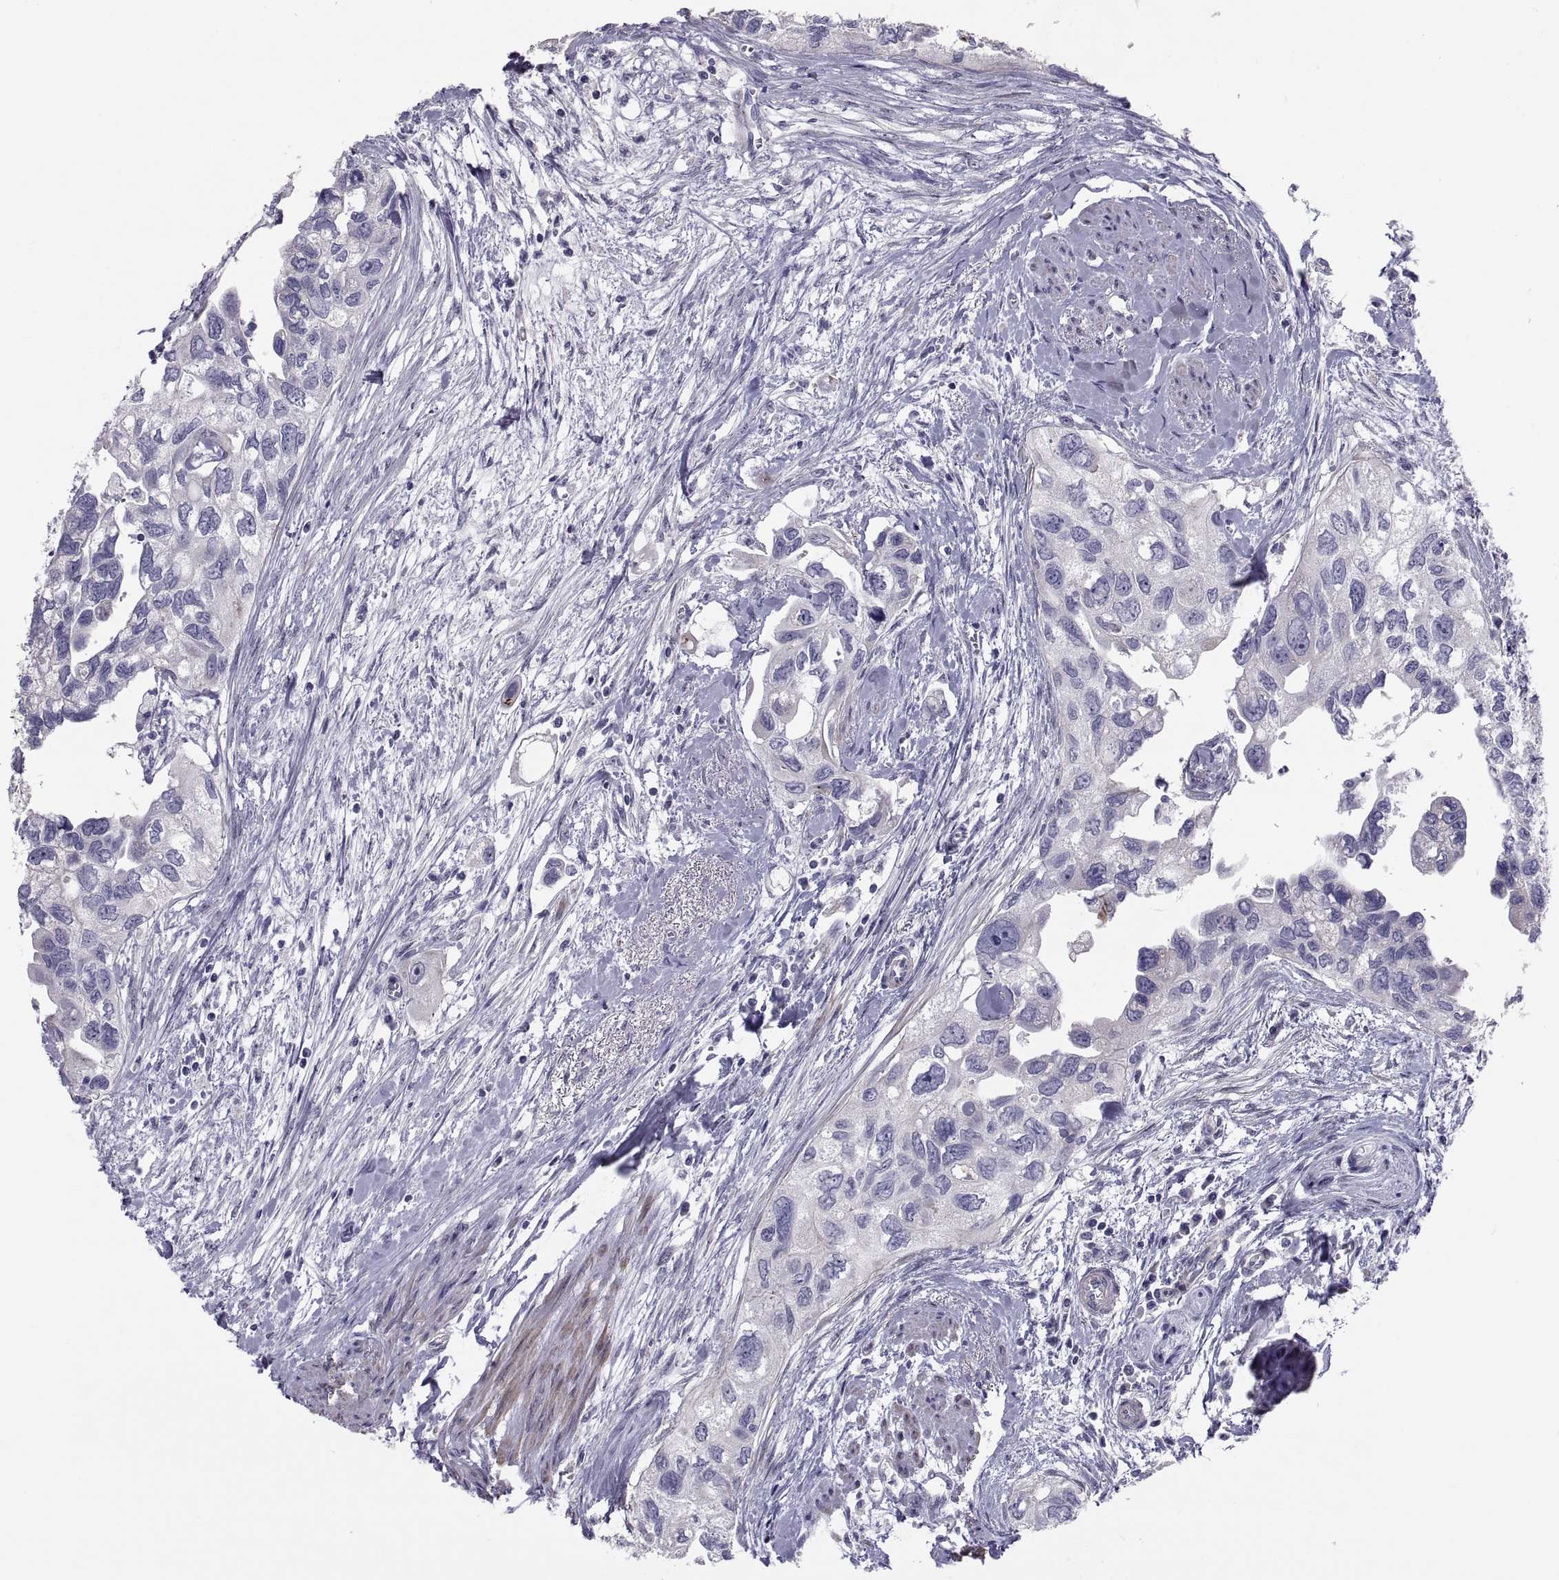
{"staining": {"intensity": "negative", "quantity": "none", "location": "none"}, "tissue": "urothelial cancer", "cell_type": "Tumor cells", "image_type": "cancer", "snomed": [{"axis": "morphology", "description": "Urothelial carcinoma, High grade"}, {"axis": "topography", "description": "Urinary bladder"}], "caption": "Immunohistochemistry (IHC) image of neoplastic tissue: human urothelial carcinoma (high-grade) stained with DAB displays no significant protein expression in tumor cells.", "gene": "ANO1", "patient": {"sex": "male", "age": 59}}